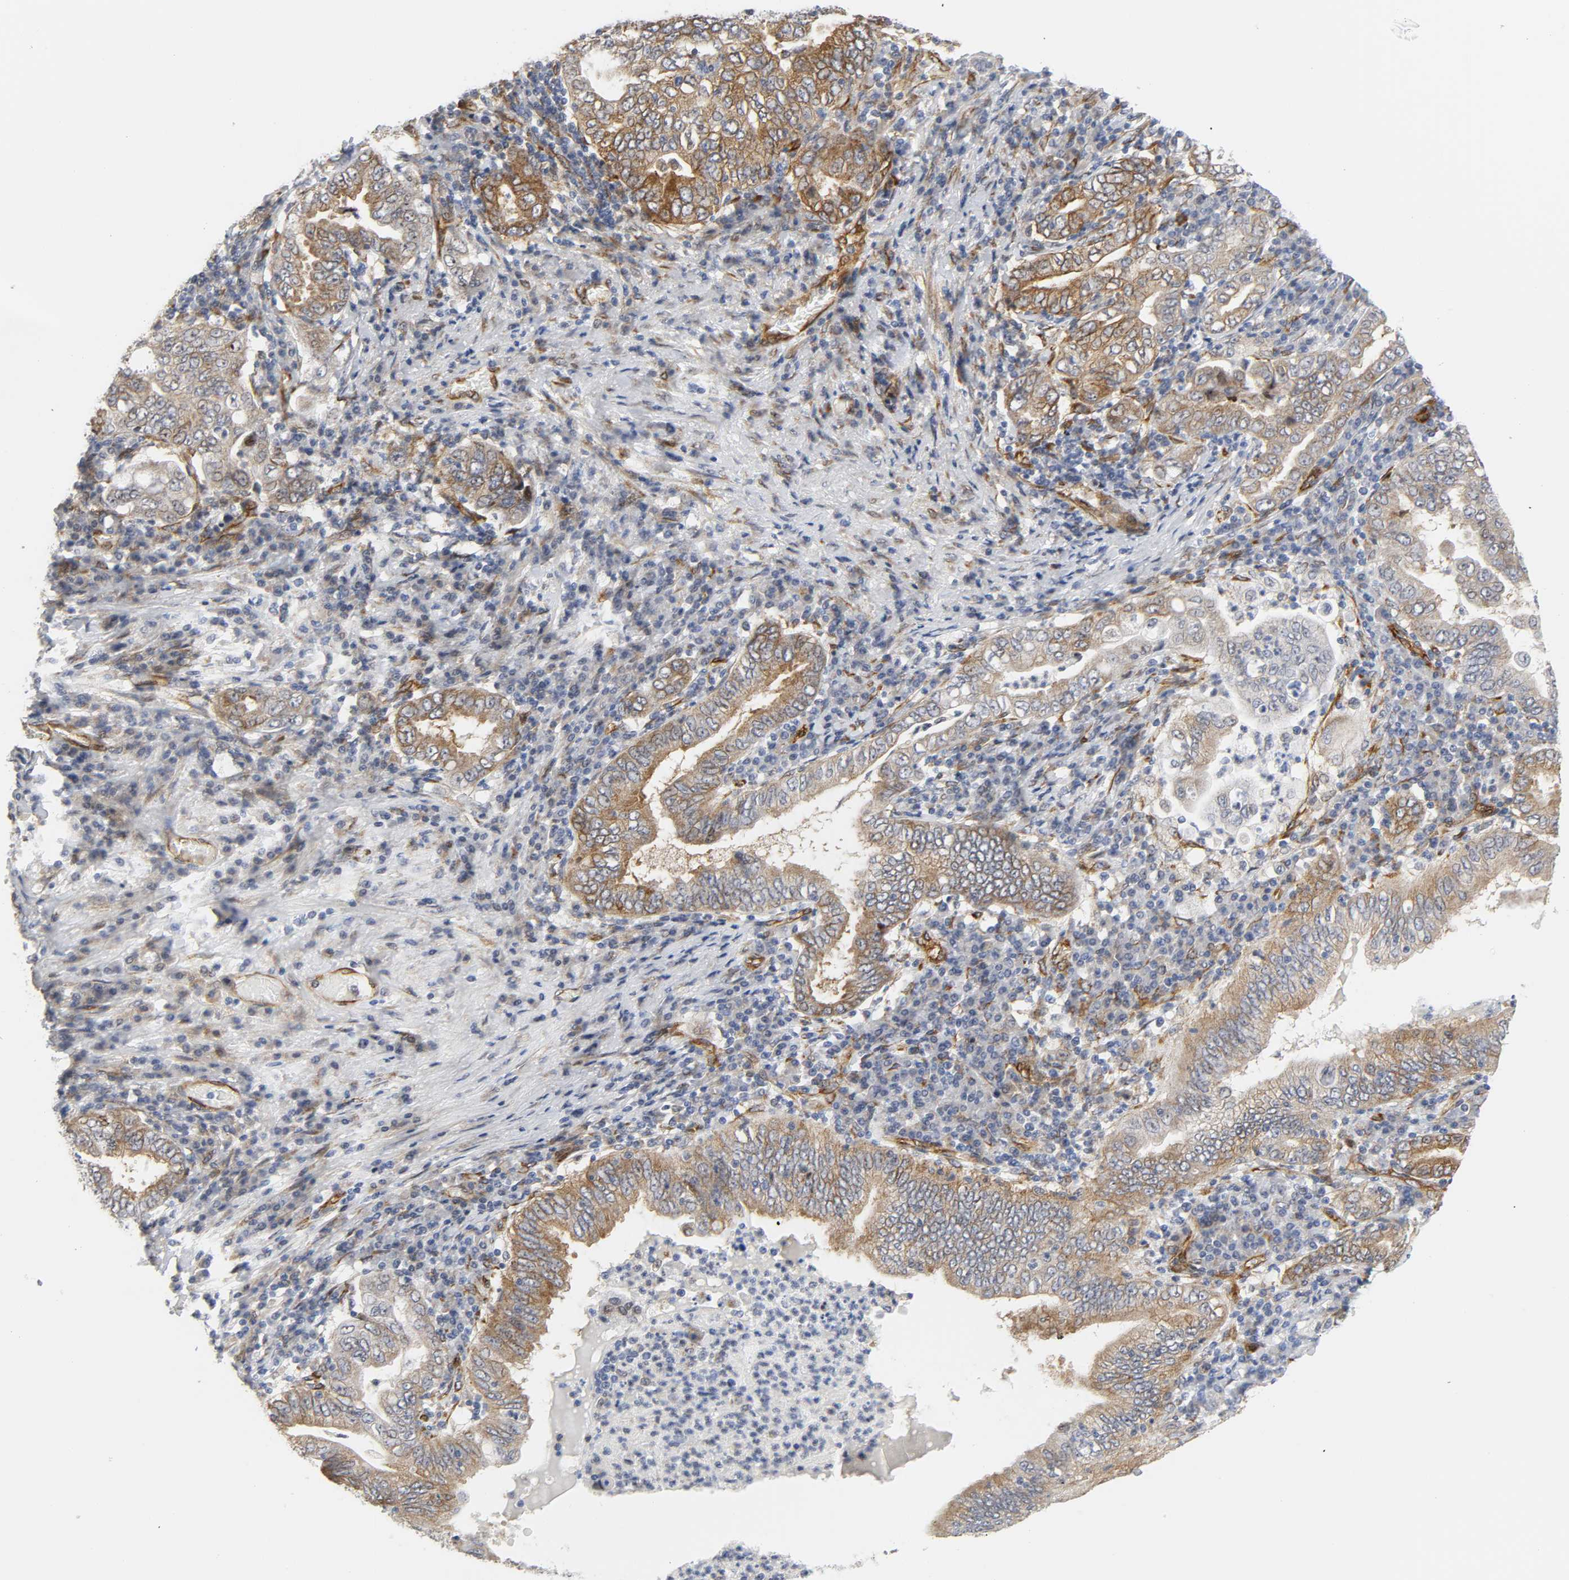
{"staining": {"intensity": "moderate", "quantity": "25%-75%", "location": "cytoplasmic/membranous"}, "tissue": "stomach cancer", "cell_type": "Tumor cells", "image_type": "cancer", "snomed": [{"axis": "morphology", "description": "Normal tissue, NOS"}, {"axis": "morphology", "description": "Adenocarcinoma, NOS"}, {"axis": "topography", "description": "Esophagus"}, {"axis": "topography", "description": "Stomach, upper"}, {"axis": "topography", "description": "Peripheral nerve tissue"}], "caption": "Immunohistochemical staining of human stomach adenocarcinoma exhibits moderate cytoplasmic/membranous protein positivity in approximately 25%-75% of tumor cells. The staining is performed using DAB (3,3'-diaminobenzidine) brown chromogen to label protein expression. The nuclei are counter-stained blue using hematoxylin.", "gene": "DOCK1", "patient": {"sex": "male", "age": 62}}